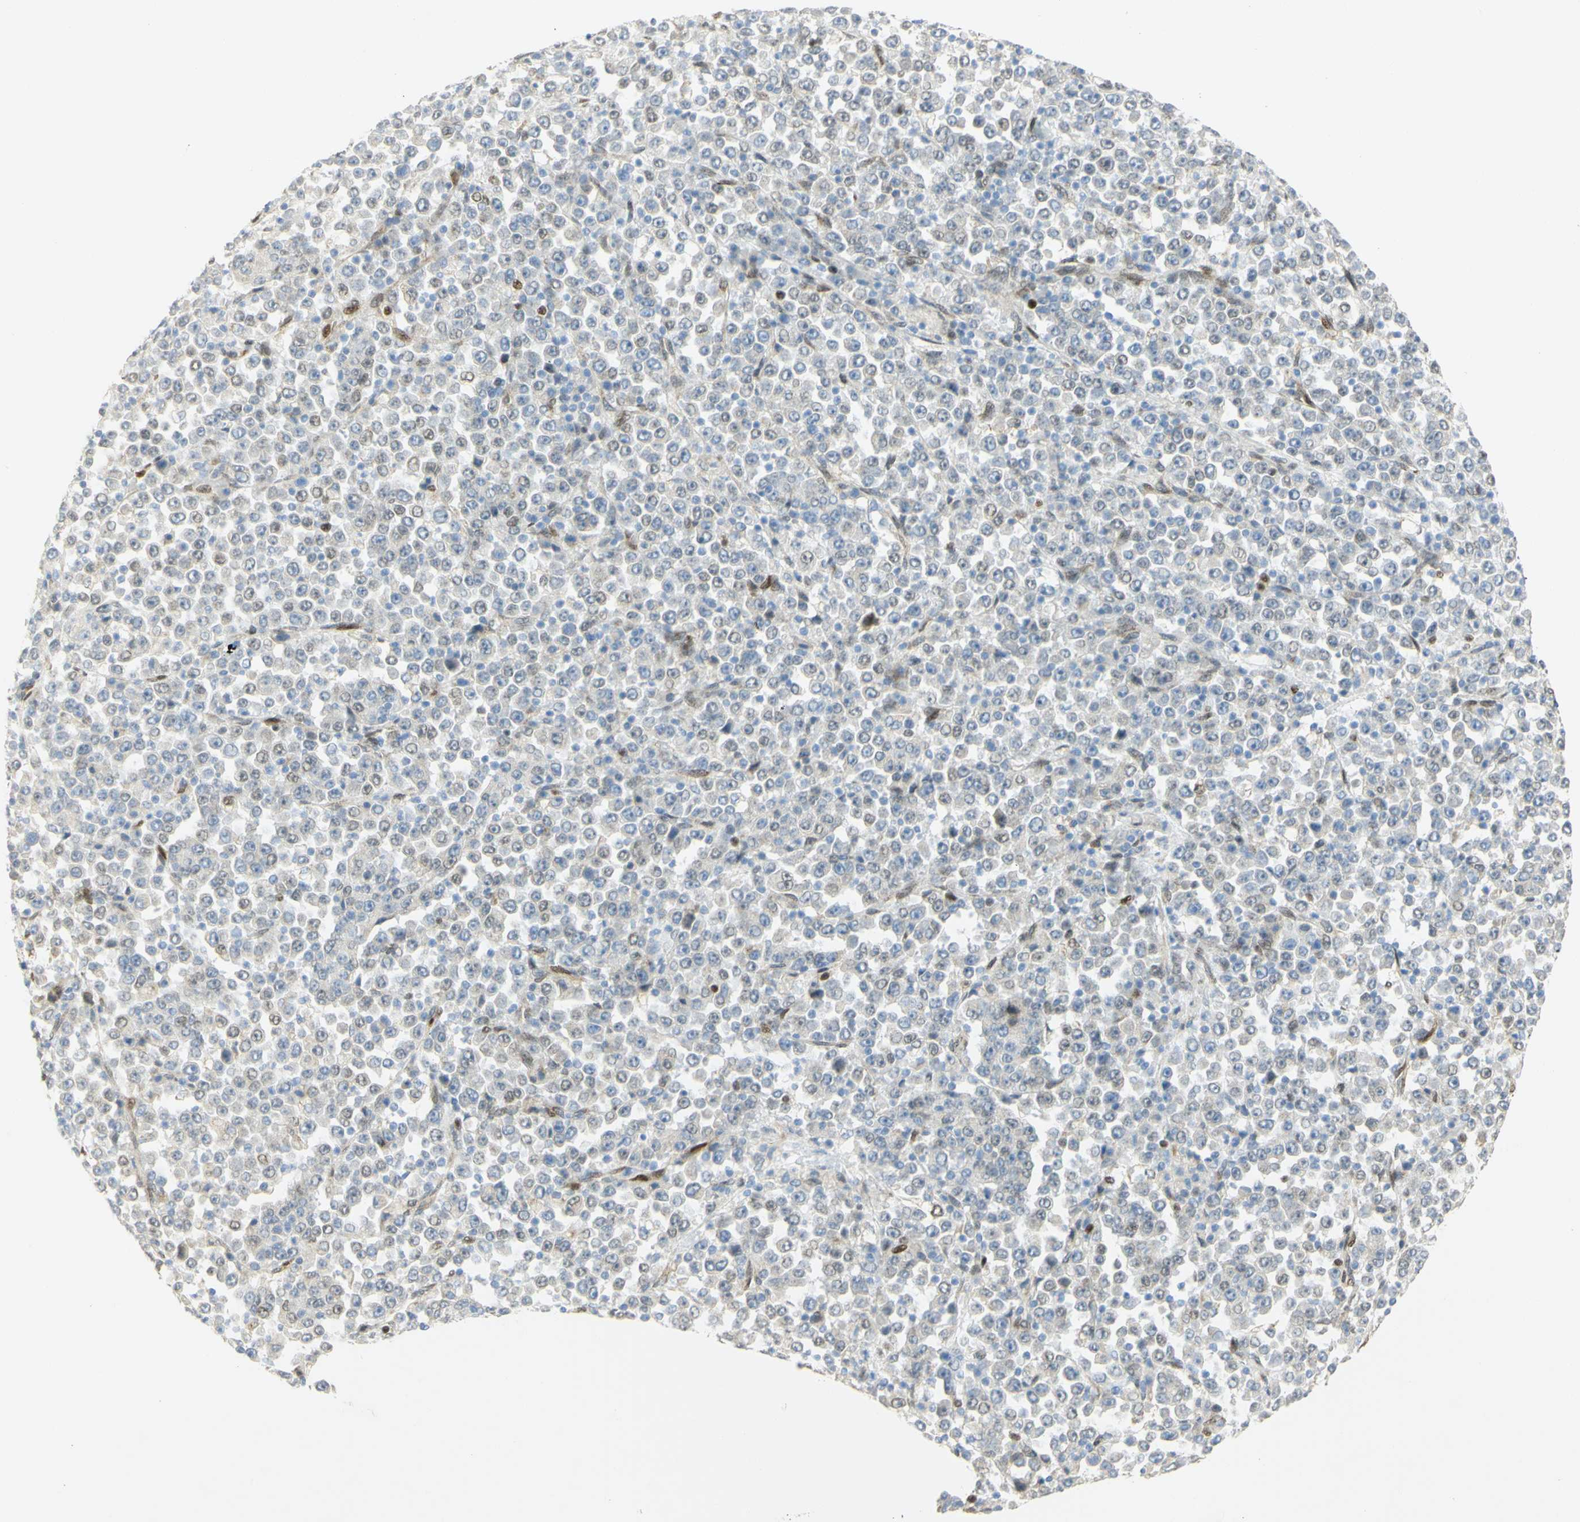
{"staining": {"intensity": "moderate", "quantity": "<25%", "location": "nuclear"}, "tissue": "stomach cancer", "cell_type": "Tumor cells", "image_type": "cancer", "snomed": [{"axis": "morphology", "description": "Normal tissue, NOS"}, {"axis": "morphology", "description": "Adenocarcinoma, NOS"}, {"axis": "topography", "description": "Stomach, upper"}, {"axis": "topography", "description": "Stomach"}], "caption": "Immunohistochemical staining of human stomach adenocarcinoma shows moderate nuclear protein staining in approximately <25% of tumor cells.", "gene": "E2F1", "patient": {"sex": "male", "age": 59}}